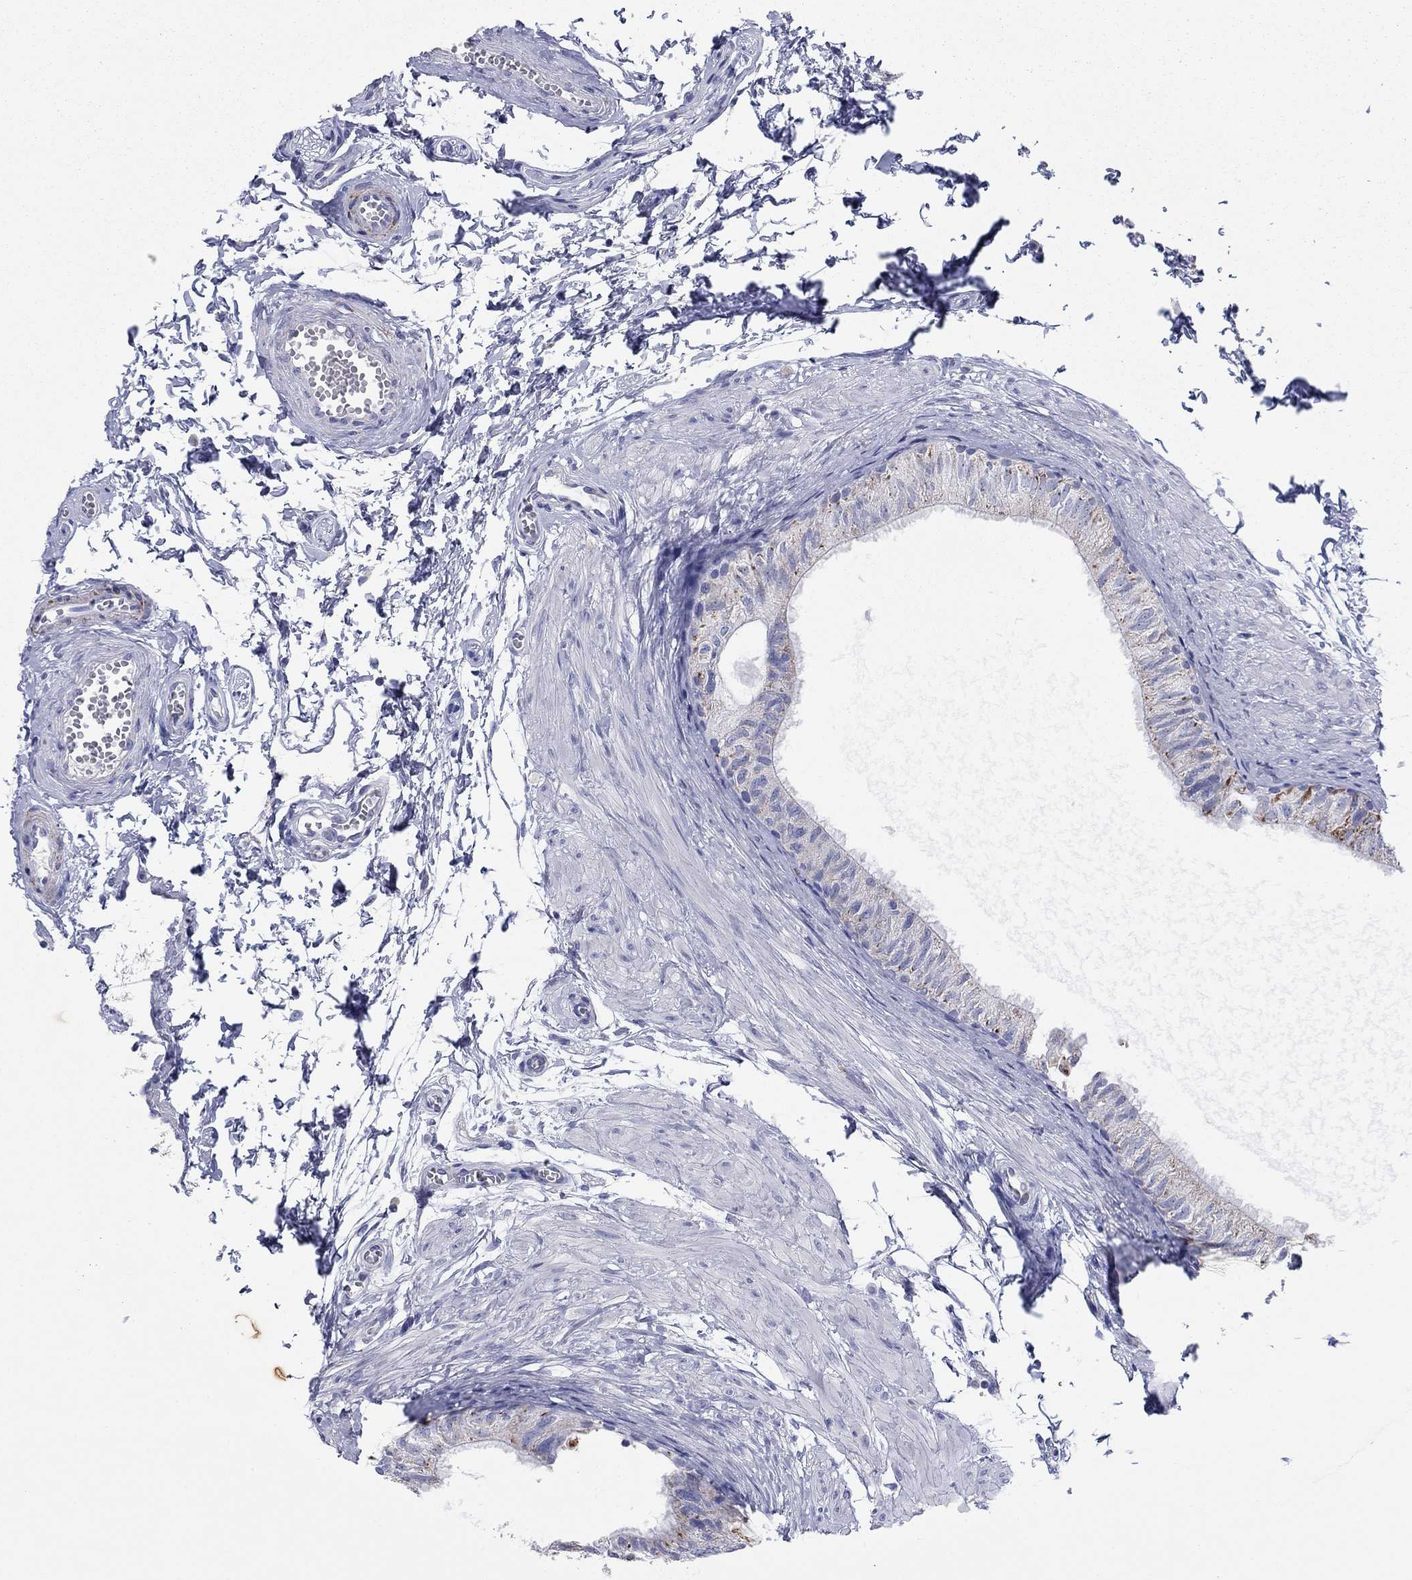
{"staining": {"intensity": "strong", "quantity": "25%-75%", "location": "cytoplasmic/membranous"}, "tissue": "epididymis", "cell_type": "Glandular cells", "image_type": "normal", "snomed": [{"axis": "morphology", "description": "Normal tissue, NOS"}, {"axis": "topography", "description": "Epididymis"}], "caption": "The histopathology image demonstrates staining of benign epididymis, revealing strong cytoplasmic/membranous protein staining (brown color) within glandular cells.", "gene": "MGST3", "patient": {"sex": "male", "age": 22}}